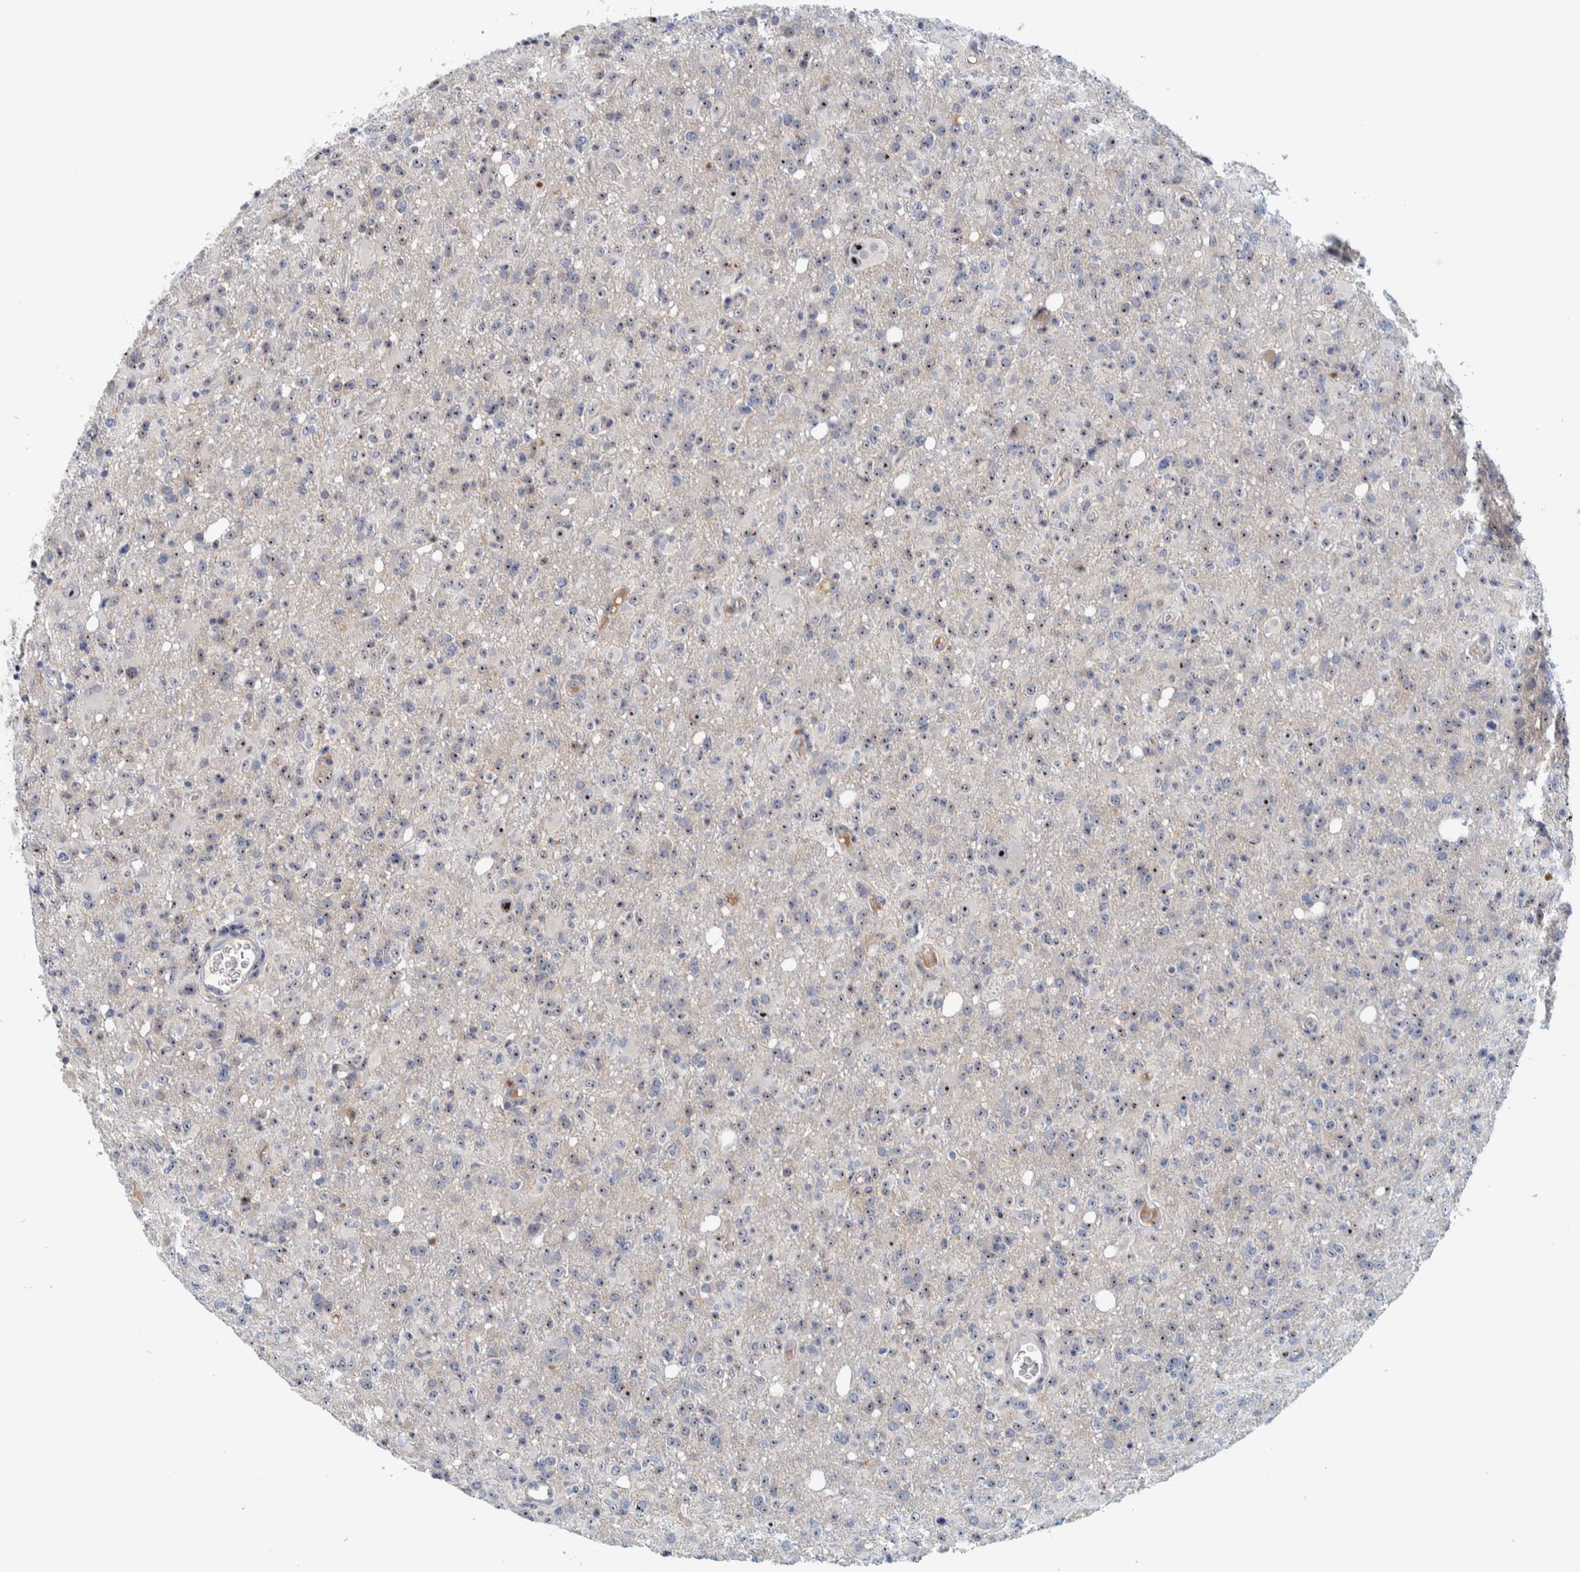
{"staining": {"intensity": "moderate", "quantity": ">75%", "location": "nuclear"}, "tissue": "glioma", "cell_type": "Tumor cells", "image_type": "cancer", "snomed": [{"axis": "morphology", "description": "Glioma, malignant, High grade"}, {"axis": "topography", "description": "Brain"}], "caption": "IHC staining of malignant high-grade glioma, which demonstrates medium levels of moderate nuclear positivity in approximately >75% of tumor cells indicating moderate nuclear protein positivity. The staining was performed using DAB (brown) for protein detection and nuclei were counterstained in hematoxylin (blue).", "gene": "NOL11", "patient": {"sex": "female", "age": 57}}